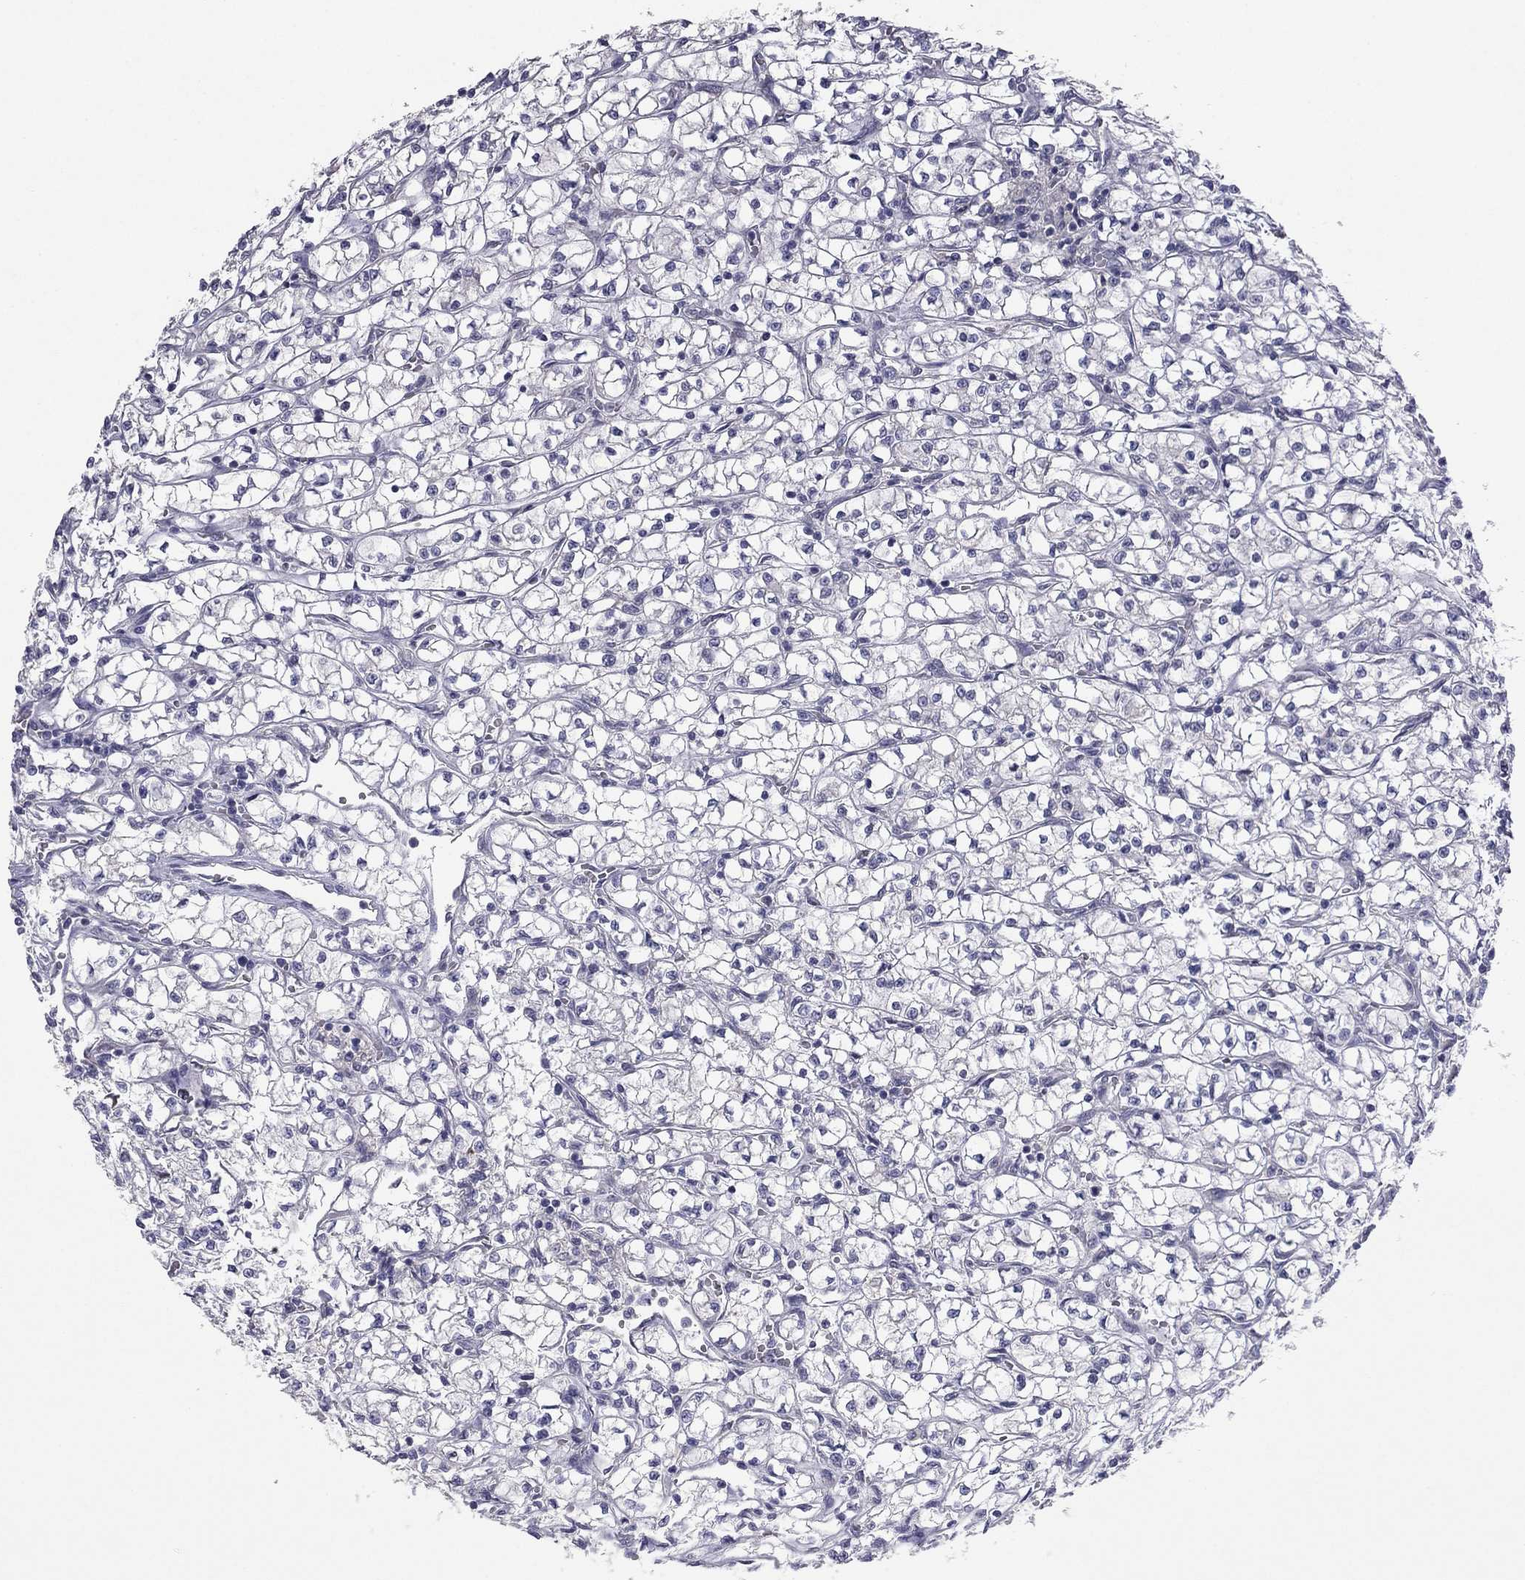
{"staining": {"intensity": "negative", "quantity": "none", "location": "none"}, "tissue": "renal cancer", "cell_type": "Tumor cells", "image_type": "cancer", "snomed": [{"axis": "morphology", "description": "Adenocarcinoma, NOS"}, {"axis": "topography", "description": "Kidney"}], "caption": "Immunohistochemical staining of human adenocarcinoma (renal) displays no significant staining in tumor cells.", "gene": "PRRT2", "patient": {"sex": "female", "age": 64}}